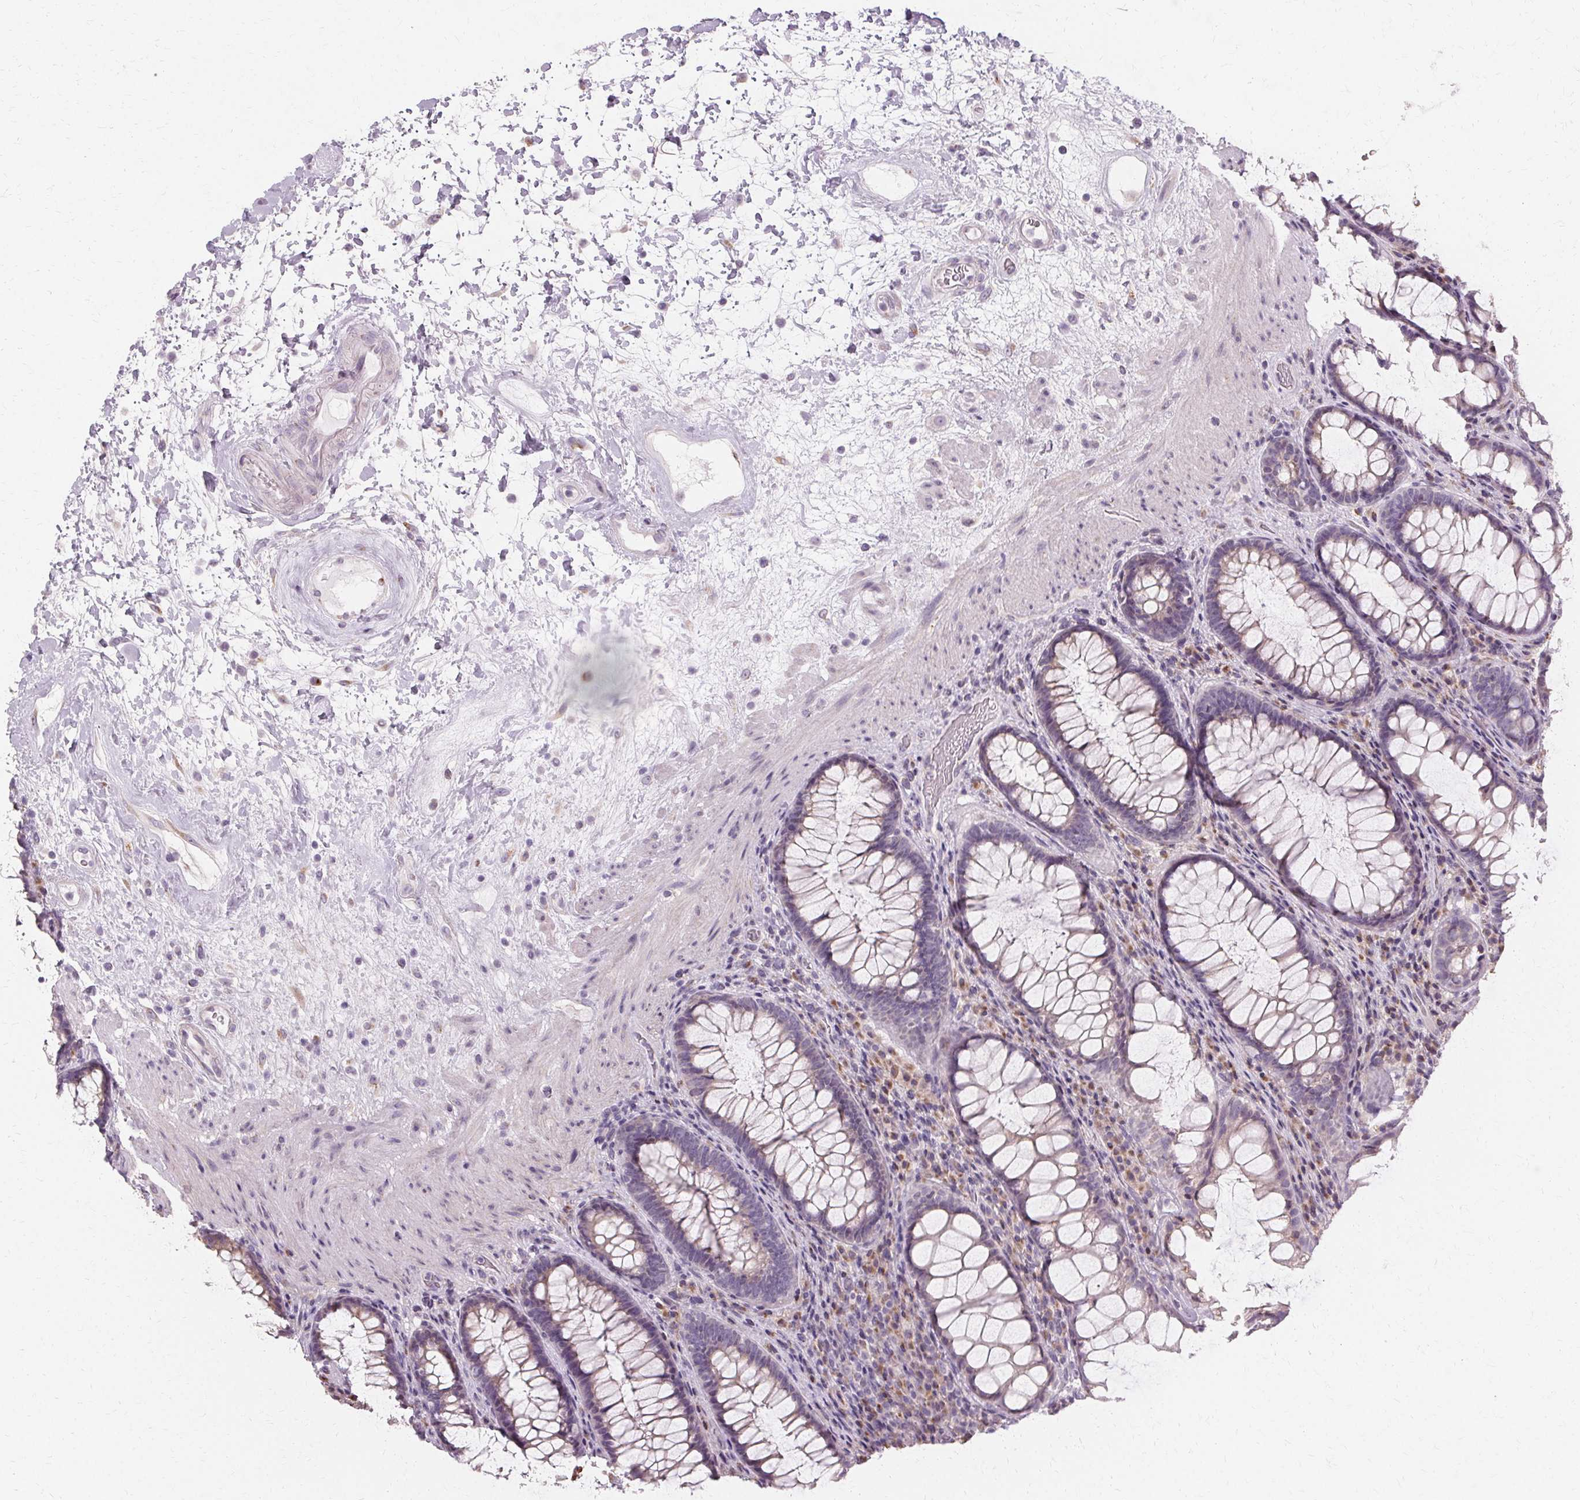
{"staining": {"intensity": "negative", "quantity": "none", "location": "none"}, "tissue": "rectum", "cell_type": "Glandular cells", "image_type": "normal", "snomed": [{"axis": "morphology", "description": "Normal tissue, NOS"}, {"axis": "topography", "description": "Rectum"}], "caption": "Immunohistochemistry (IHC) photomicrograph of unremarkable human rectum stained for a protein (brown), which exhibits no expression in glandular cells. (Stains: DAB (3,3'-diaminobenzidine) IHC with hematoxylin counter stain, Microscopy: brightfield microscopy at high magnification).", "gene": "FCRL3", "patient": {"sex": "male", "age": 72}}